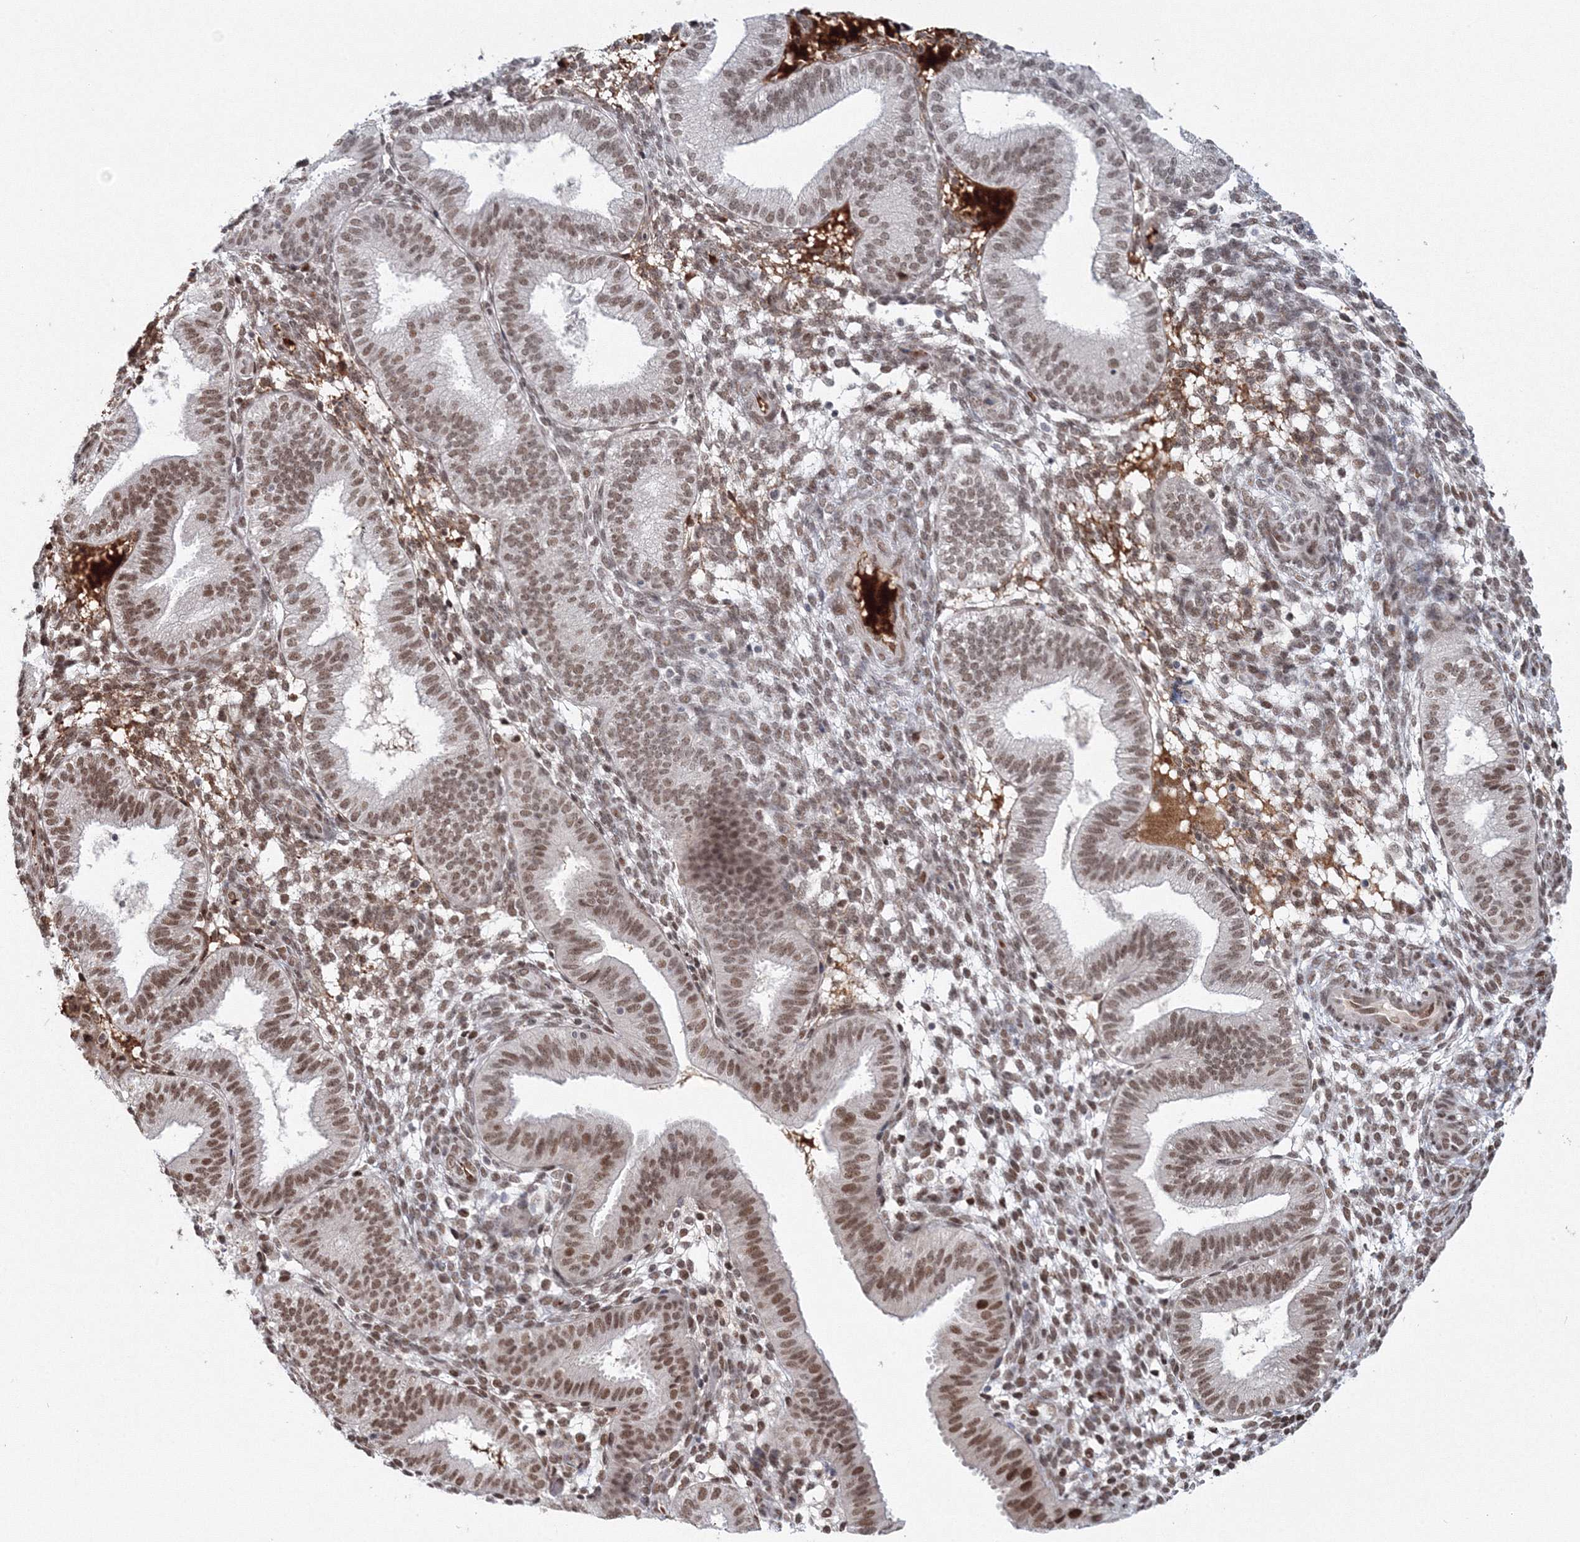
{"staining": {"intensity": "moderate", "quantity": "25%-75%", "location": "nuclear"}, "tissue": "endometrium", "cell_type": "Cells in endometrial stroma", "image_type": "normal", "snomed": [{"axis": "morphology", "description": "Normal tissue, NOS"}, {"axis": "topography", "description": "Endometrium"}], "caption": "Benign endometrium demonstrates moderate nuclear staining in about 25%-75% of cells in endometrial stroma, visualized by immunohistochemistry. (Stains: DAB (3,3'-diaminobenzidine) in brown, nuclei in blue, Microscopy: brightfield microscopy at high magnification).", "gene": "C3orf33", "patient": {"sex": "female", "age": 39}}